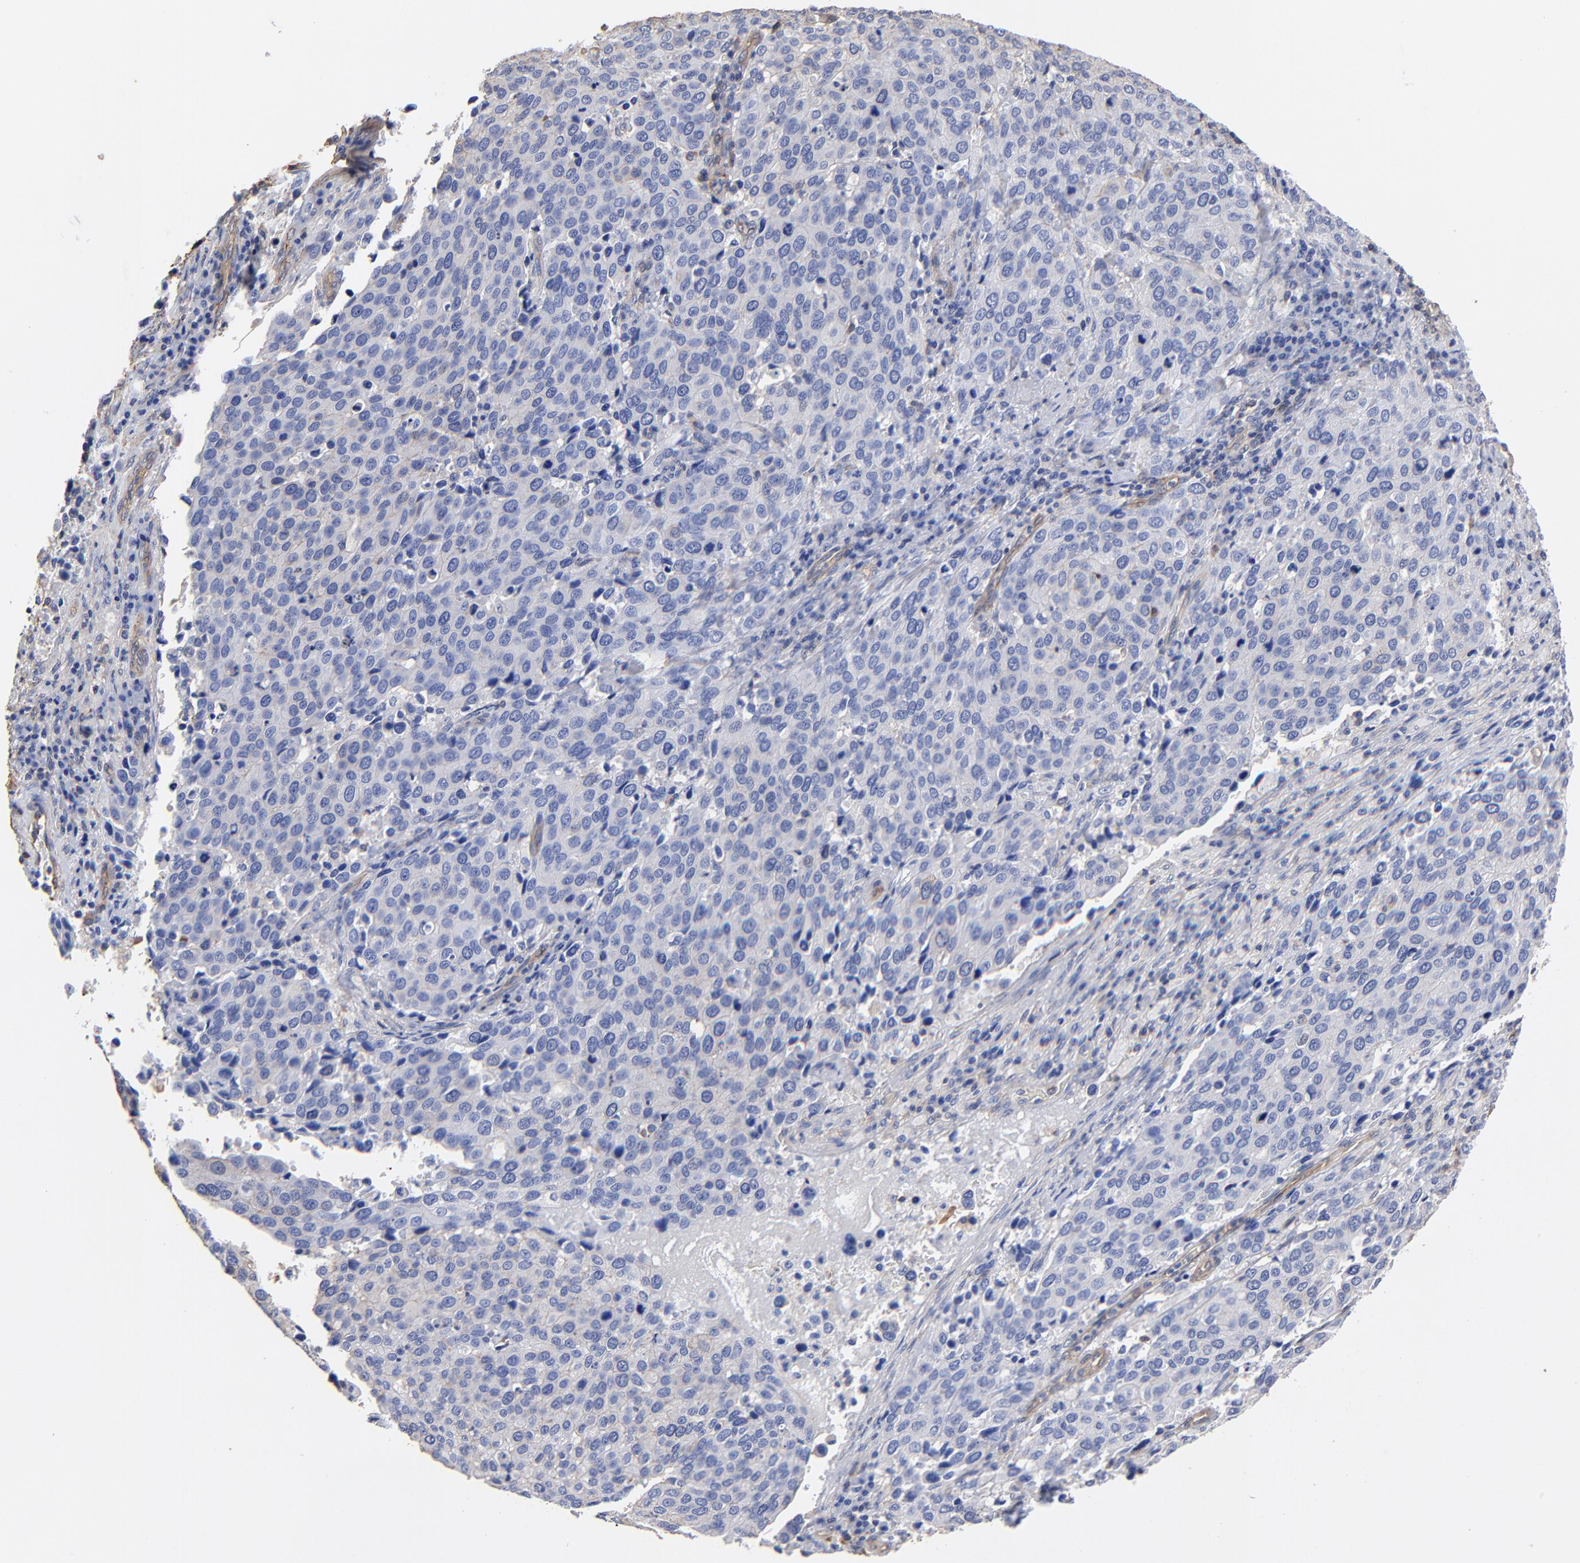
{"staining": {"intensity": "negative", "quantity": "none", "location": "none"}, "tissue": "cervical cancer", "cell_type": "Tumor cells", "image_type": "cancer", "snomed": [{"axis": "morphology", "description": "Squamous cell carcinoma, NOS"}, {"axis": "topography", "description": "Cervix"}], "caption": "IHC micrograph of human squamous cell carcinoma (cervical) stained for a protein (brown), which shows no positivity in tumor cells. (DAB (3,3'-diaminobenzidine) immunohistochemistry (IHC) with hematoxylin counter stain).", "gene": "TAGLN2", "patient": {"sex": "female", "age": 54}}